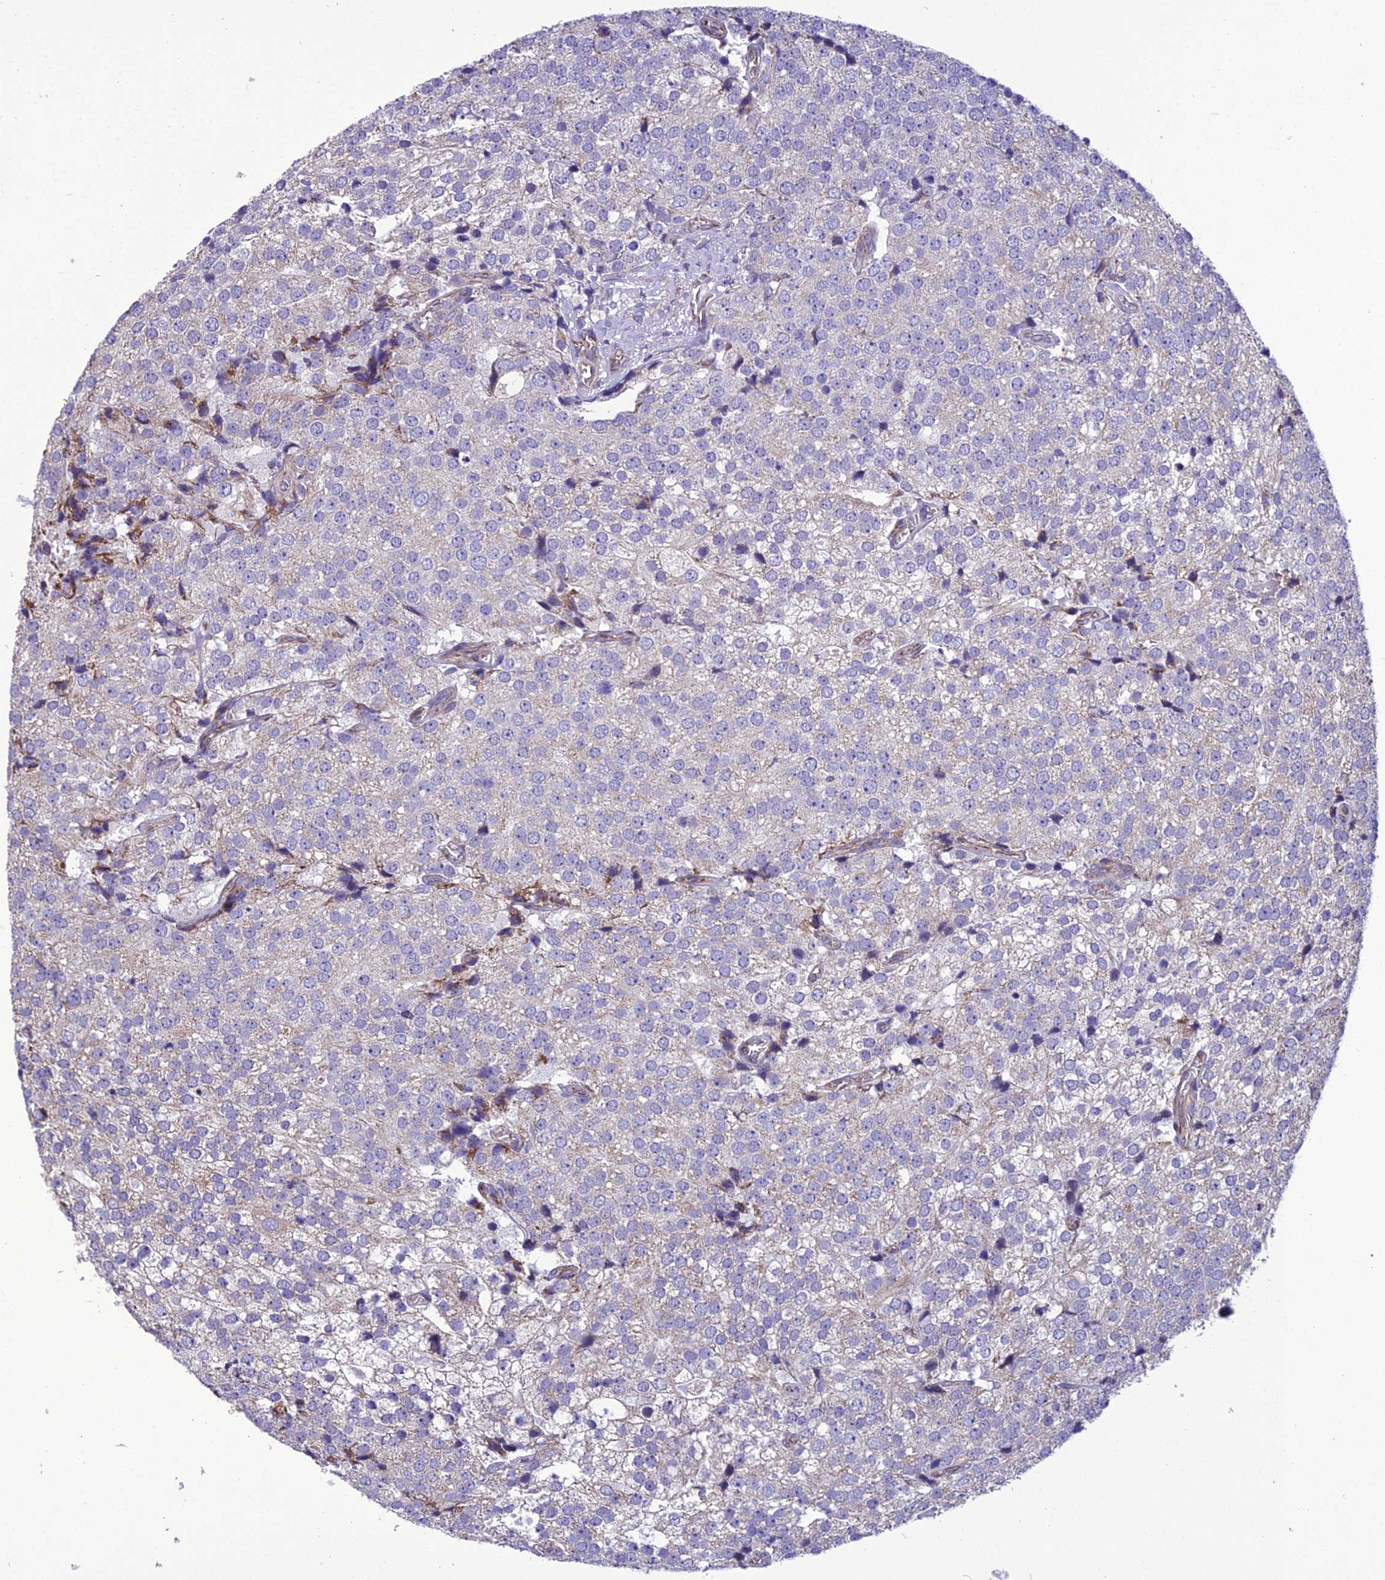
{"staining": {"intensity": "weak", "quantity": "<25%", "location": "cytoplasmic/membranous"}, "tissue": "prostate cancer", "cell_type": "Tumor cells", "image_type": "cancer", "snomed": [{"axis": "morphology", "description": "Adenocarcinoma, High grade"}, {"axis": "topography", "description": "Prostate"}], "caption": "A micrograph of human adenocarcinoma (high-grade) (prostate) is negative for staining in tumor cells.", "gene": "GIMAP1", "patient": {"sex": "male", "age": 49}}